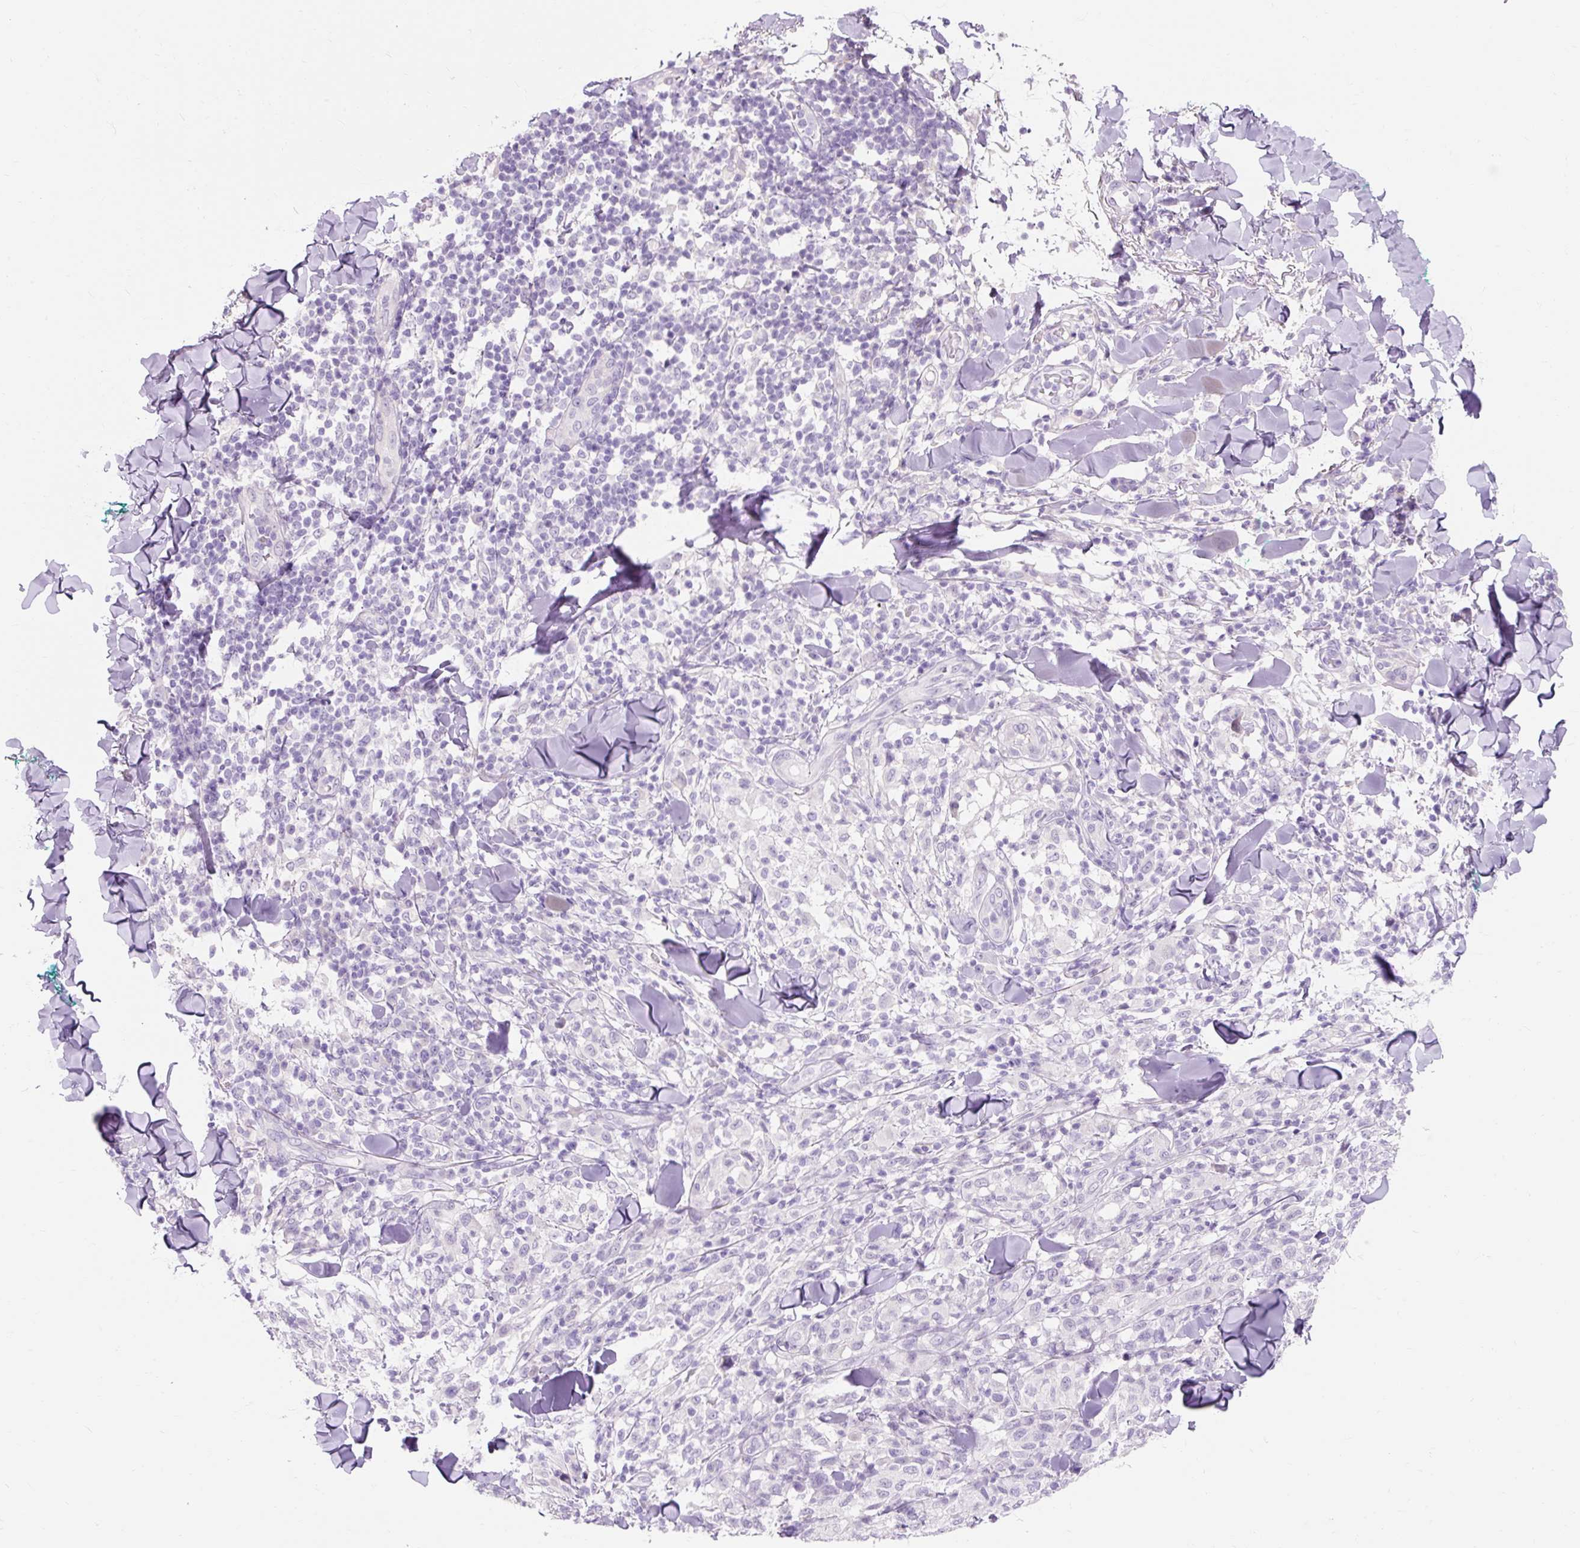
{"staining": {"intensity": "negative", "quantity": "none", "location": "none"}, "tissue": "melanoma", "cell_type": "Tumor cells", "image_type": "cancer", "snomed": [{"axis": "morphology", "description": "Malignant melanoma, NOS"}, {"axis": "topography", "description": "Skin"}], "caption": "Immunohistochemistry image of malignant melanoma stained for a protein (brown), which demonstrates no positivity in tumor cells.", "gene": "TMEM213", "patient": {"sex": "male", "age": 66}}